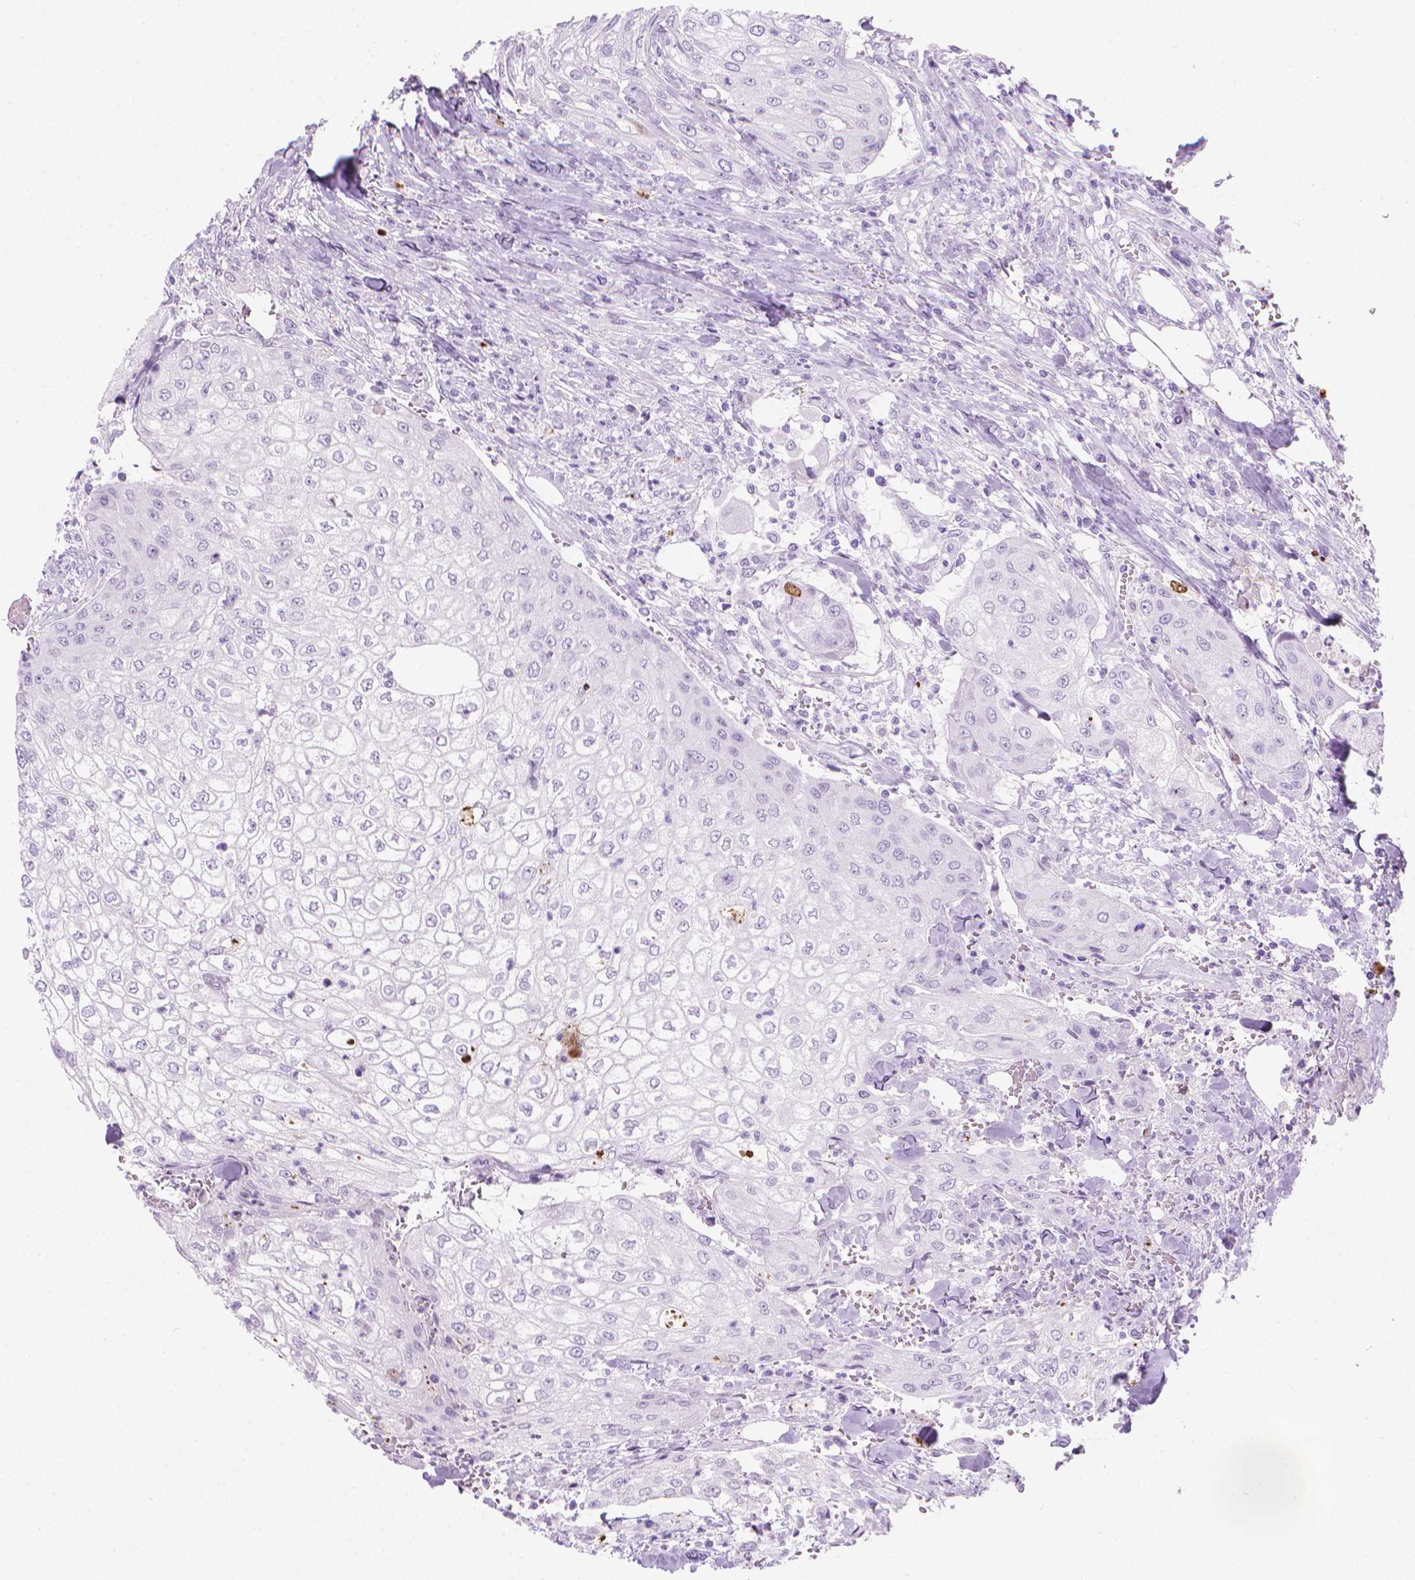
{"staining": {"intensity": "negative", "quantity": "none", "location": "none"}, "tissue": "urothelial cancer", "cell_type": "Tumor cells", "image_type": "cancer", "snomed": [{"axis": "morphology", "description": "Urothelial carcinoma, High grade"}, {"axis": "topography", "description": "Urinary bladder"}], "caption": "Immunohistochemistry (IHC) micrograph of neoplastic tissue: urothelial carcinoma (high-grade) stained with DAB shows no significant protein expression in tumor cells. (DAB immunohistochemistry (IHC) with hematoxylin counter stain).", "gene": "CFAP52", "patient": {"sex": "male", "age": 62}}